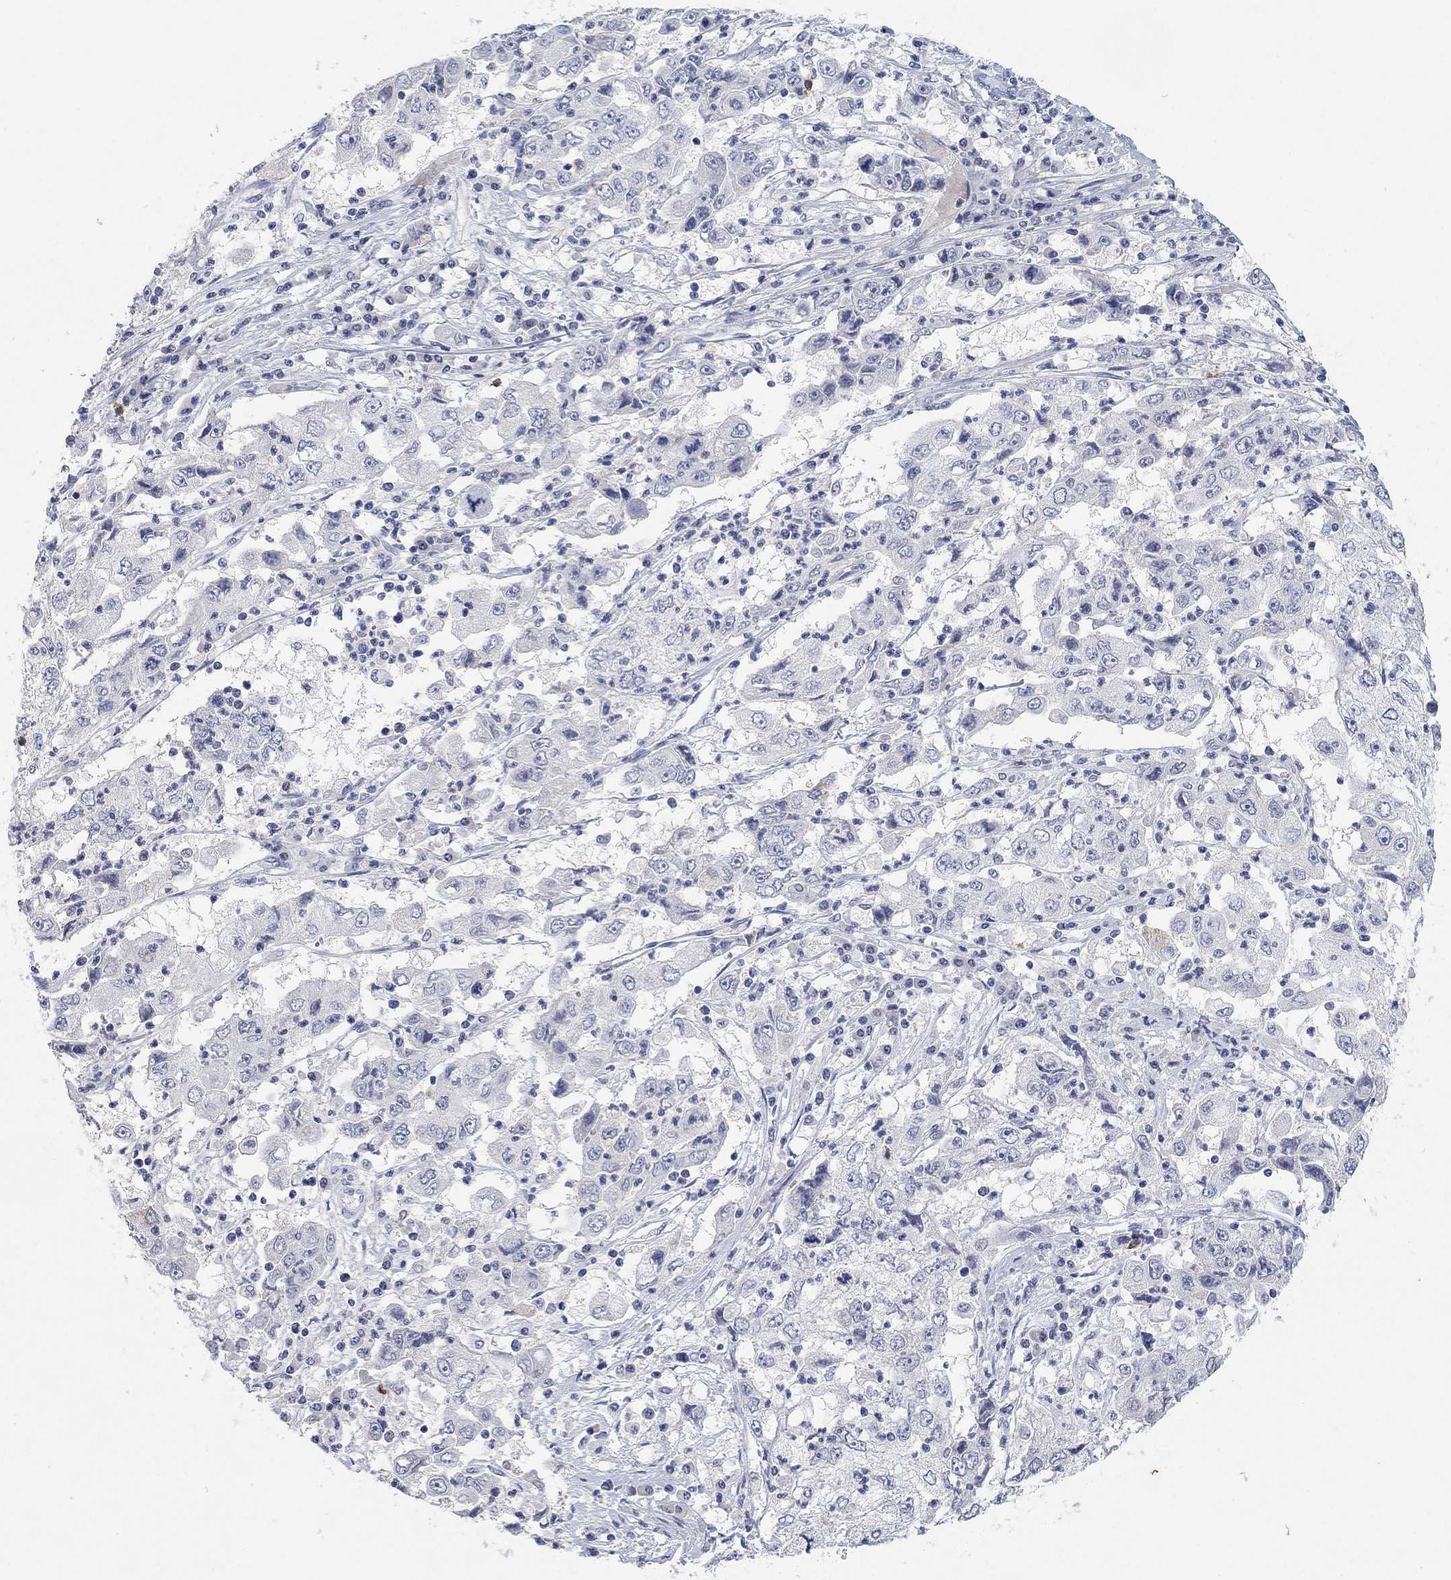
{"staining": {"intensity": "negative", "quantity": "none", "location": "none"}, "tissue": "cervical cancer", "cell_type": "Tumor cells", "image_type": "cancer", "snomed": [{"axis": "morphology", "description": "Squamous cell carcinoma, NOS"}, {"axis": "topography", "description": "Cervix"}], "caption": "Image shows no protein positivity in tumor cells of cervical squamous cell carcinoma tissue. The staining was performed using DAB (3,3'-diaminobenzidine) to visualize the protein expression in brown, while the nuclei were stained in blue with hematoxylin (Magnification: 20x).", "gene": "VAT1L", "patient": {"sex": "female", "age": 36}}